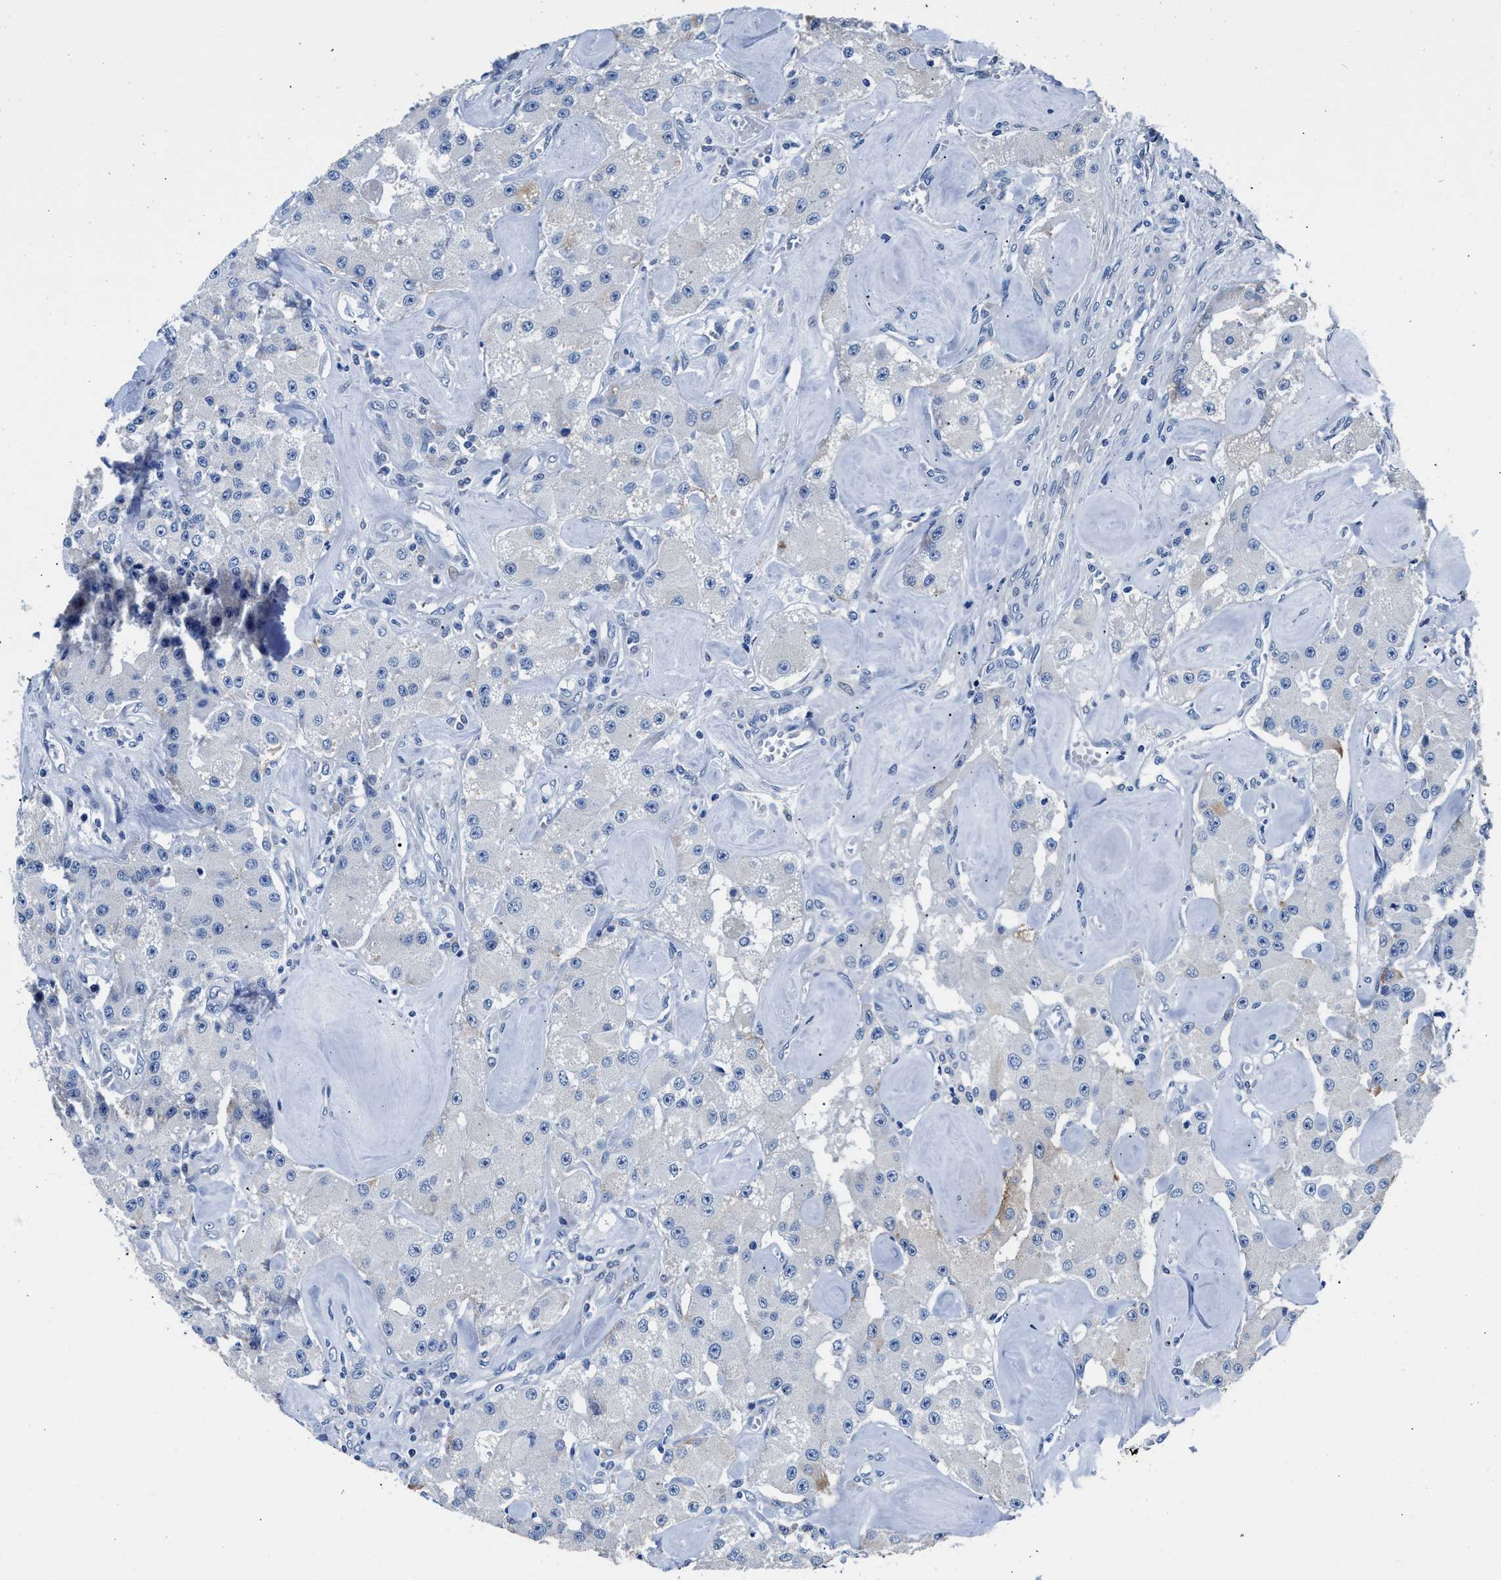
{"staining": {"intensity": "negative", "quantity": "none", "location": "none"}, "tissue": "carcinoid", "cell_type": "Tumor cells", "image_type": "cancer", "snomed": [{"axis": "morphology", "description": "Carcinoid, malignant, NOS"}, {"axis": "topography", "description": "Pancreas"}], "caption": "The immunohistochemistry (IHC) micrograph has no significant expression in tumor cells of carcinoid tissue.", "gene": "GSTM1", "patient": {"sex": "male", "age": 41}}